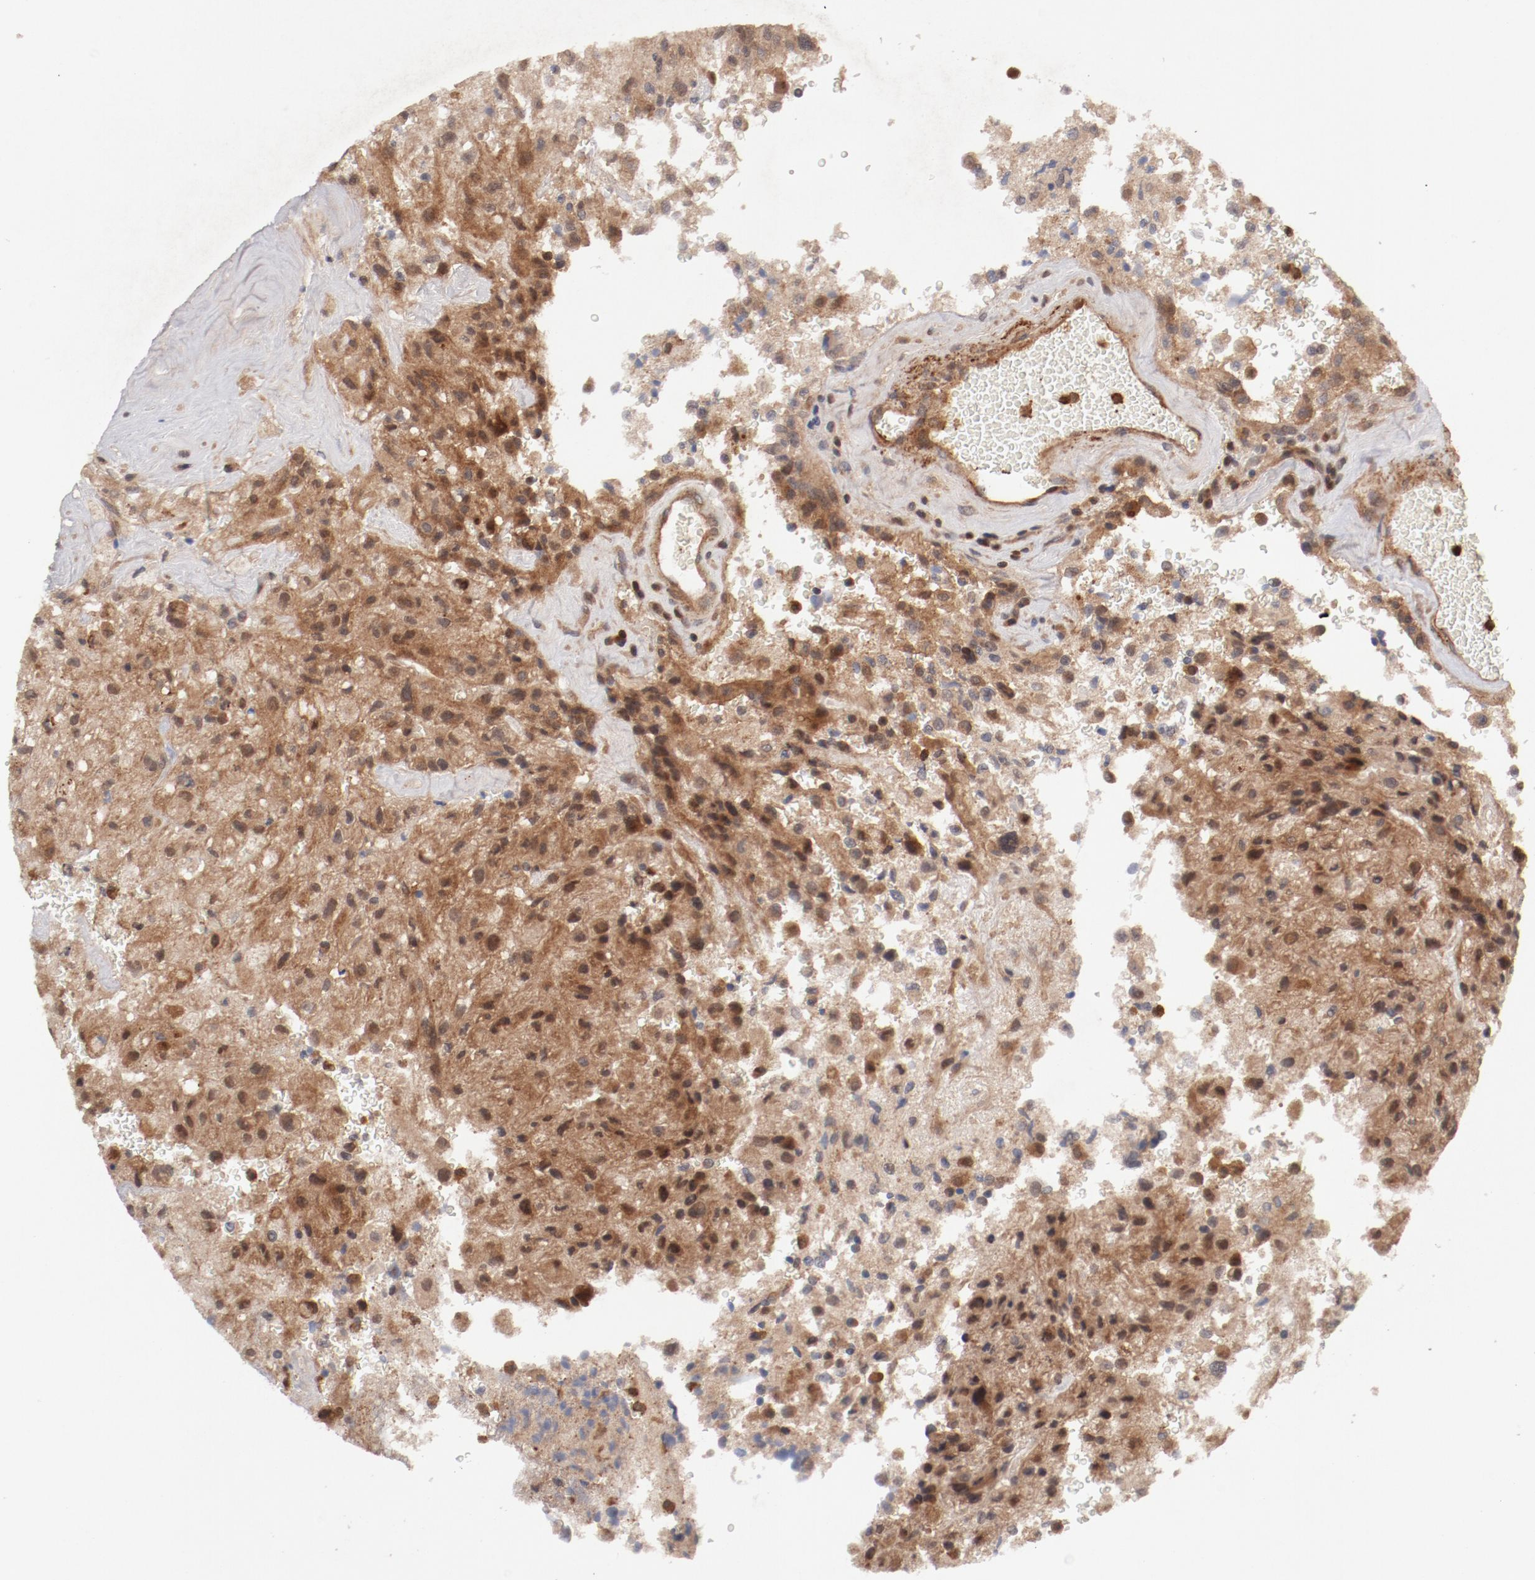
{"staining": {"intensity": "moderate", "quantity": ">75%", "location": "cytoplasmic/membranous"}, "tissue": "glioma", "cell_type": "Tumor cells", "image_type": "cancer", "snomed": [{"axis": "morphology", "description": "Normal tissue, NOS"}, {"axis": "morphology", "description": "Glioma, malignant, High grade"}, {"axis": "topography", "description": "Cerebral cortex"}], "caption": "Immunohistochemical staining of human malignant high-grade glioma exhibits moderate cytoplasmic/membranous protein expression in about >75% of tumor cells. The staining was performed using DAB (3,3'-diaminobenzidine) to visualize the protein expression in brown, while the nuclei were stained in blue with hematoxylin (Magnification: 20x).", "gene": "GUF1", "patient": {"sex": "male", "age": 56}}